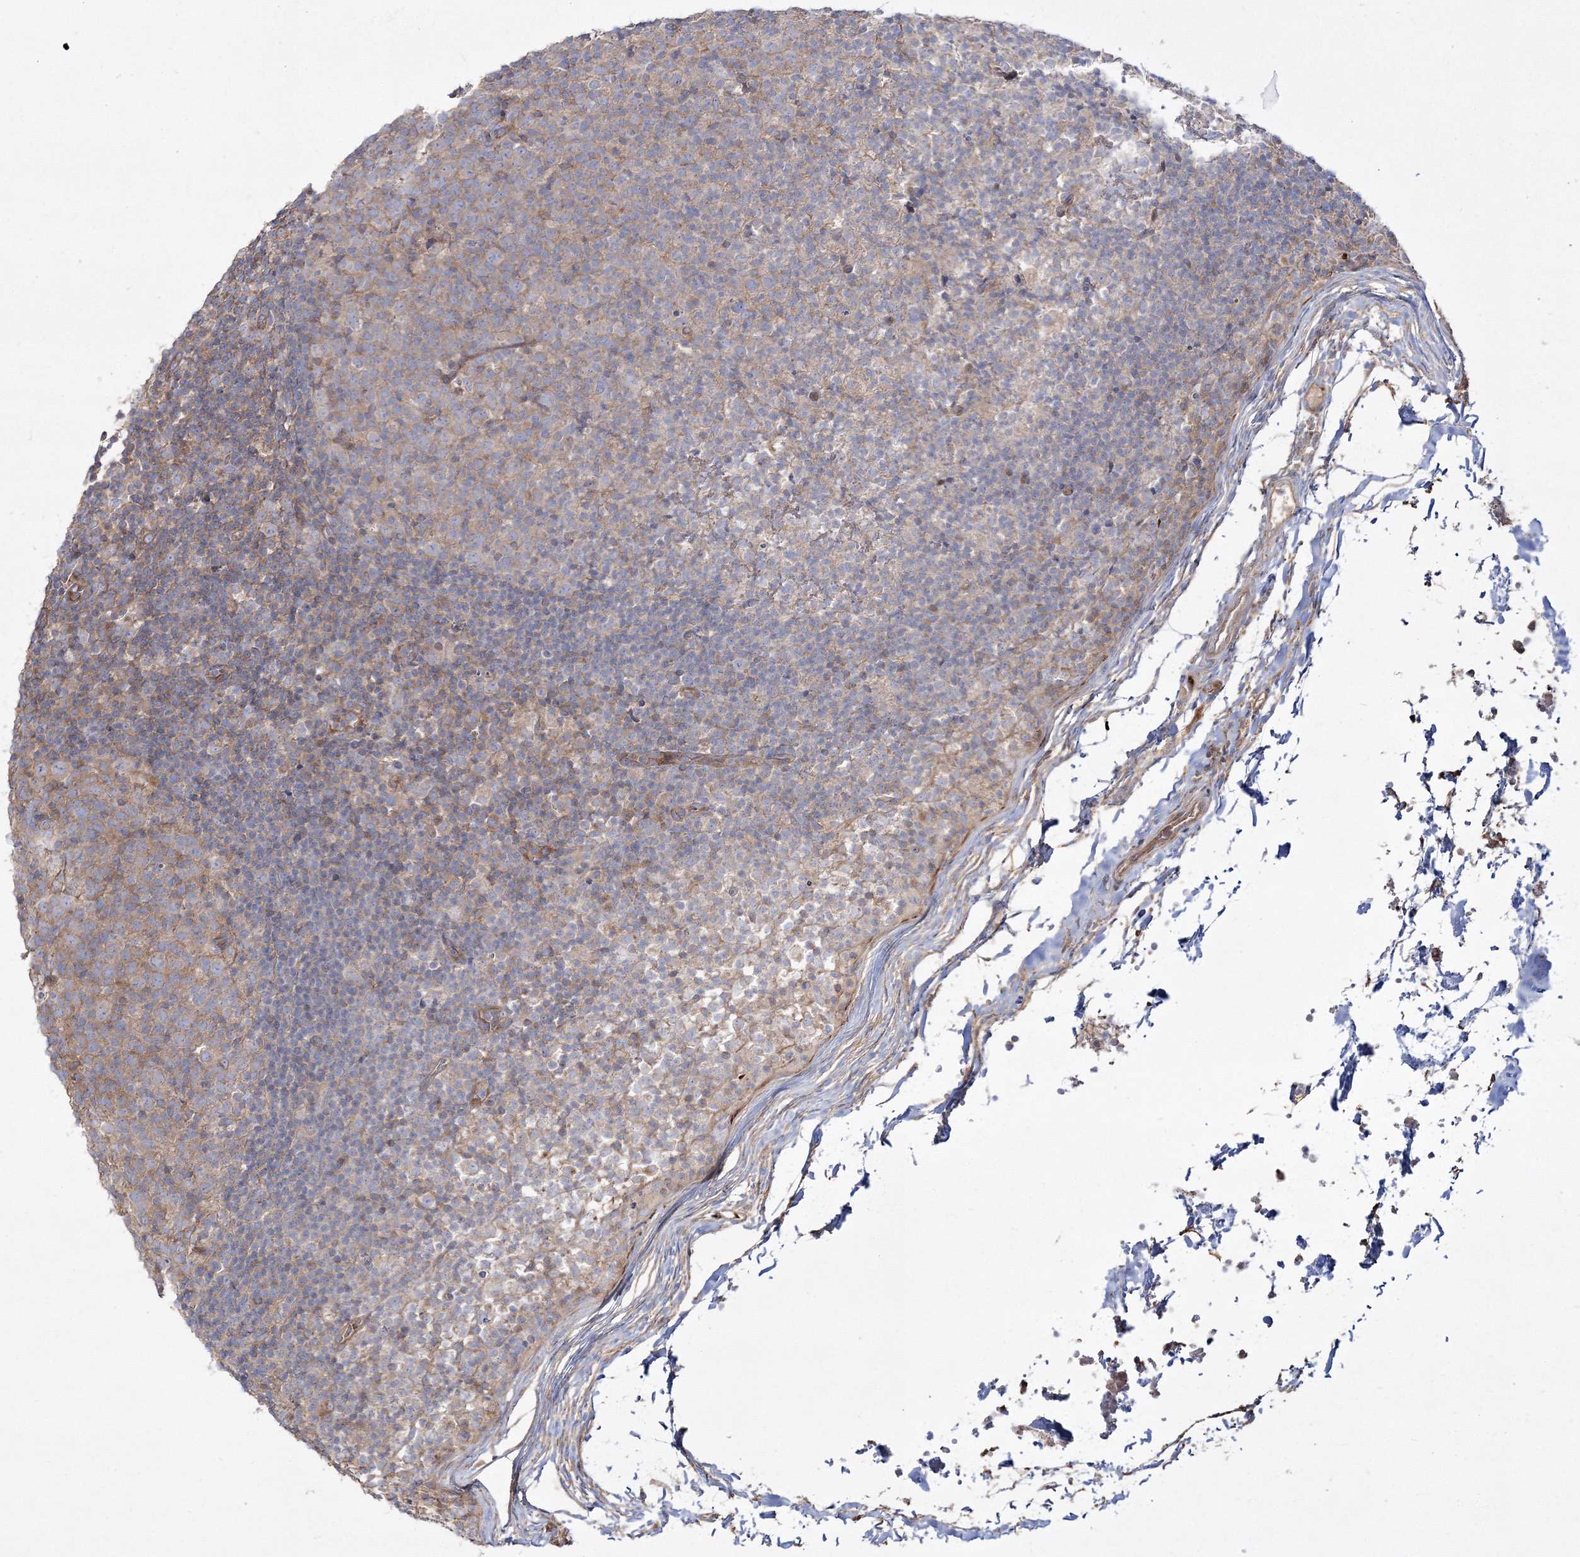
{"staining": {"intensity": "weak", "quantity": ">75%", "location": "cytoplasmic/membranous"}, "tissue": "lymph node", "cell_type": "Germinal center cells", "image_type": "normal", "snomed": [{"axis": "morphology", "description": "Normal tissue, NOS"}, {"axis": "morphology", "description": "Inflammation, NOS"}, {"axis": "topography", "description": "Lymph node"}], "caption": "Immunohistochemistry image of normal lymph node stained for a protein (brown), which displays low levels of weak cytoplasmic/membranous positivity in approximately >75% of germinal center cells.", "gene": "ZSWIM6", "patient": {"sex": "male", "age": 55}}